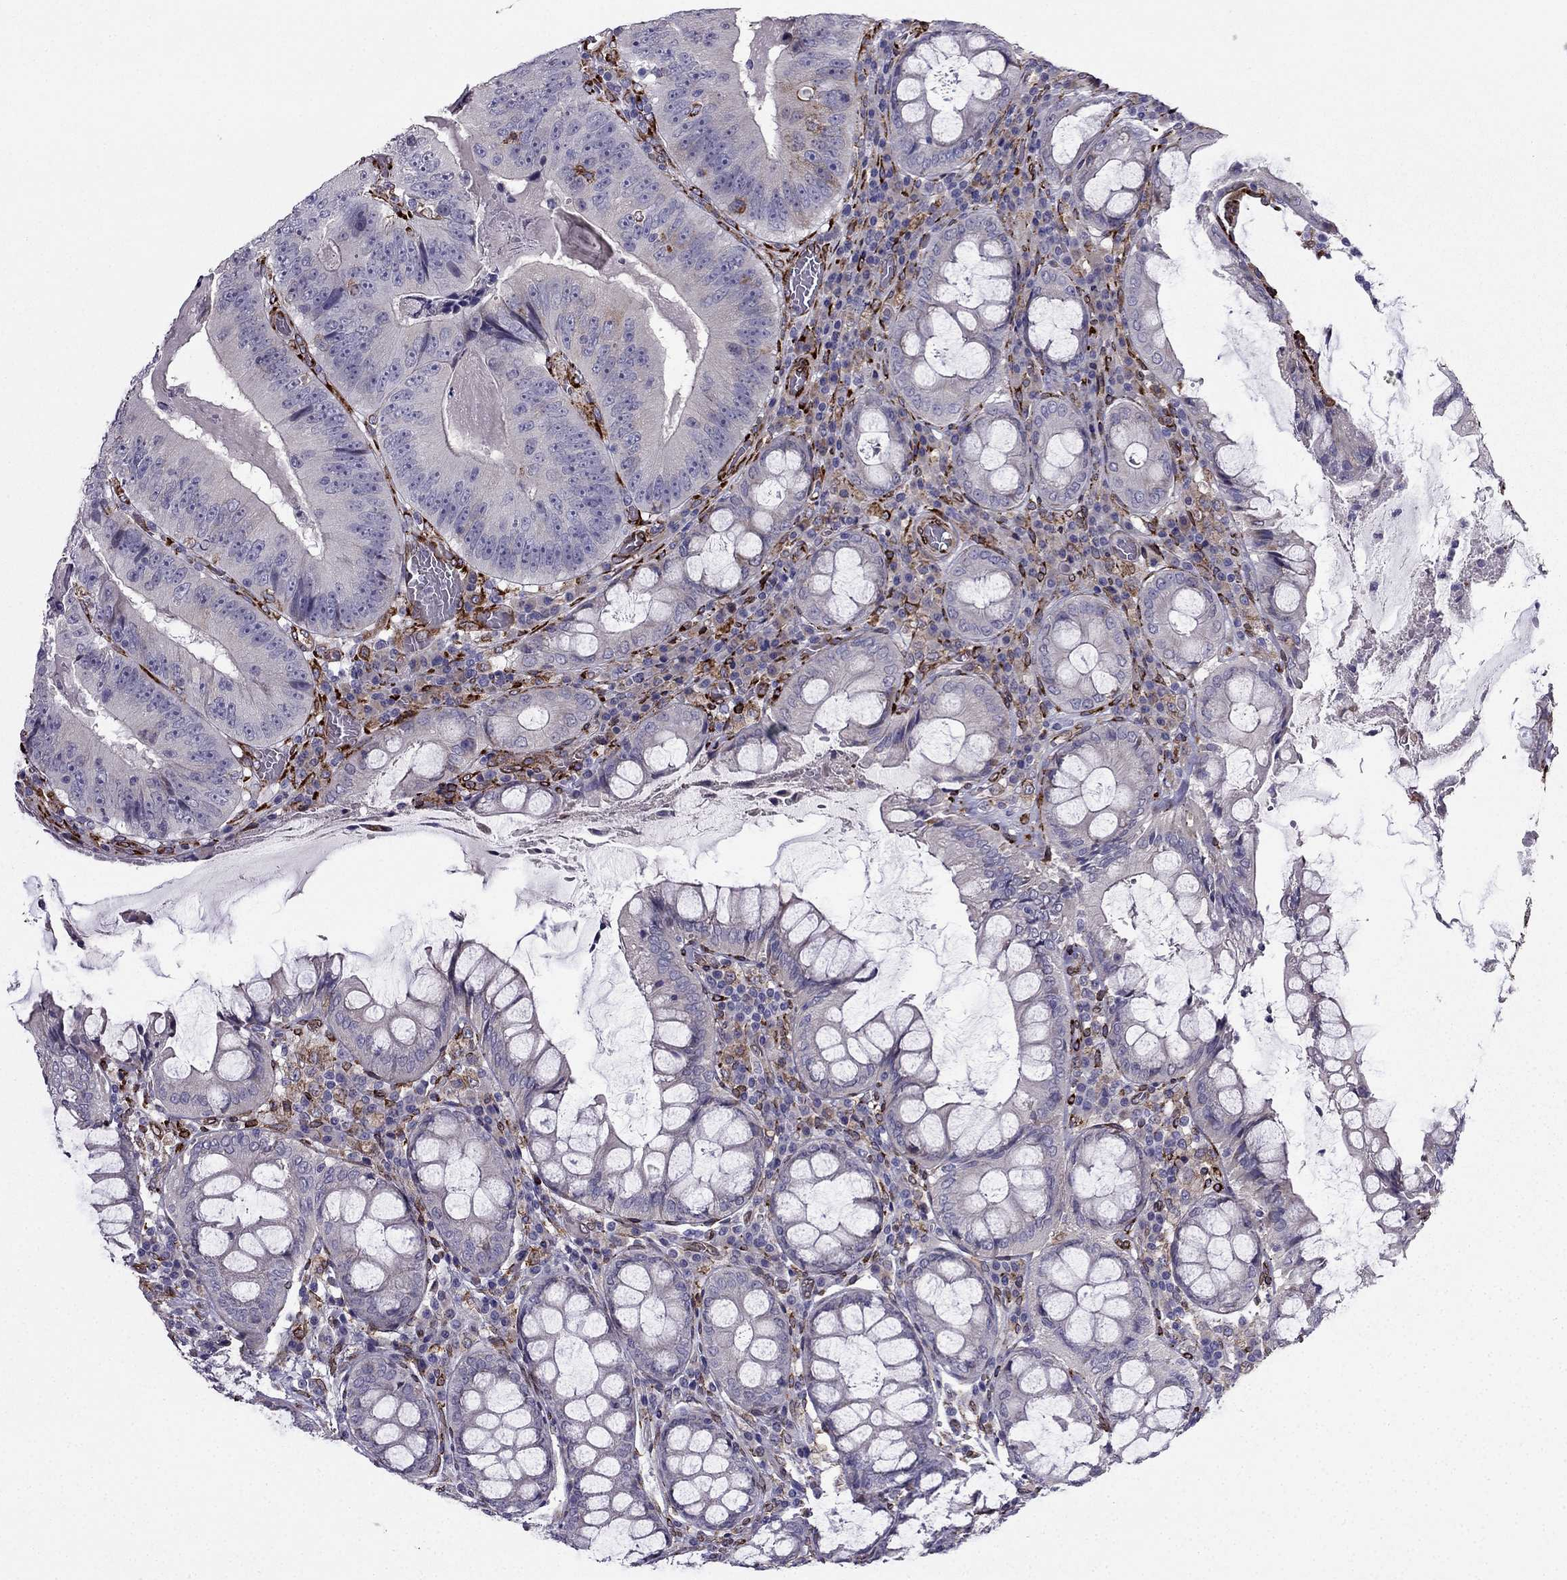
{"staining": {"intensity": "negative", "quantity": "none", "location": "none"}, "tissue": "colorectal cancer", "cell_type": "Tumor cells", "image_type": "cancer", "snomed": [{"axis": "morphology", "description": "Adenocarcinoma, NOS"}, {"axis": "topography", "description": "Colon"}], "caption": "An image of human colorectal adenocarcinoma is negative for staining in tumor cells.", "gene": "IKBIP", "patient": {"sex": "female", "age": 86}}